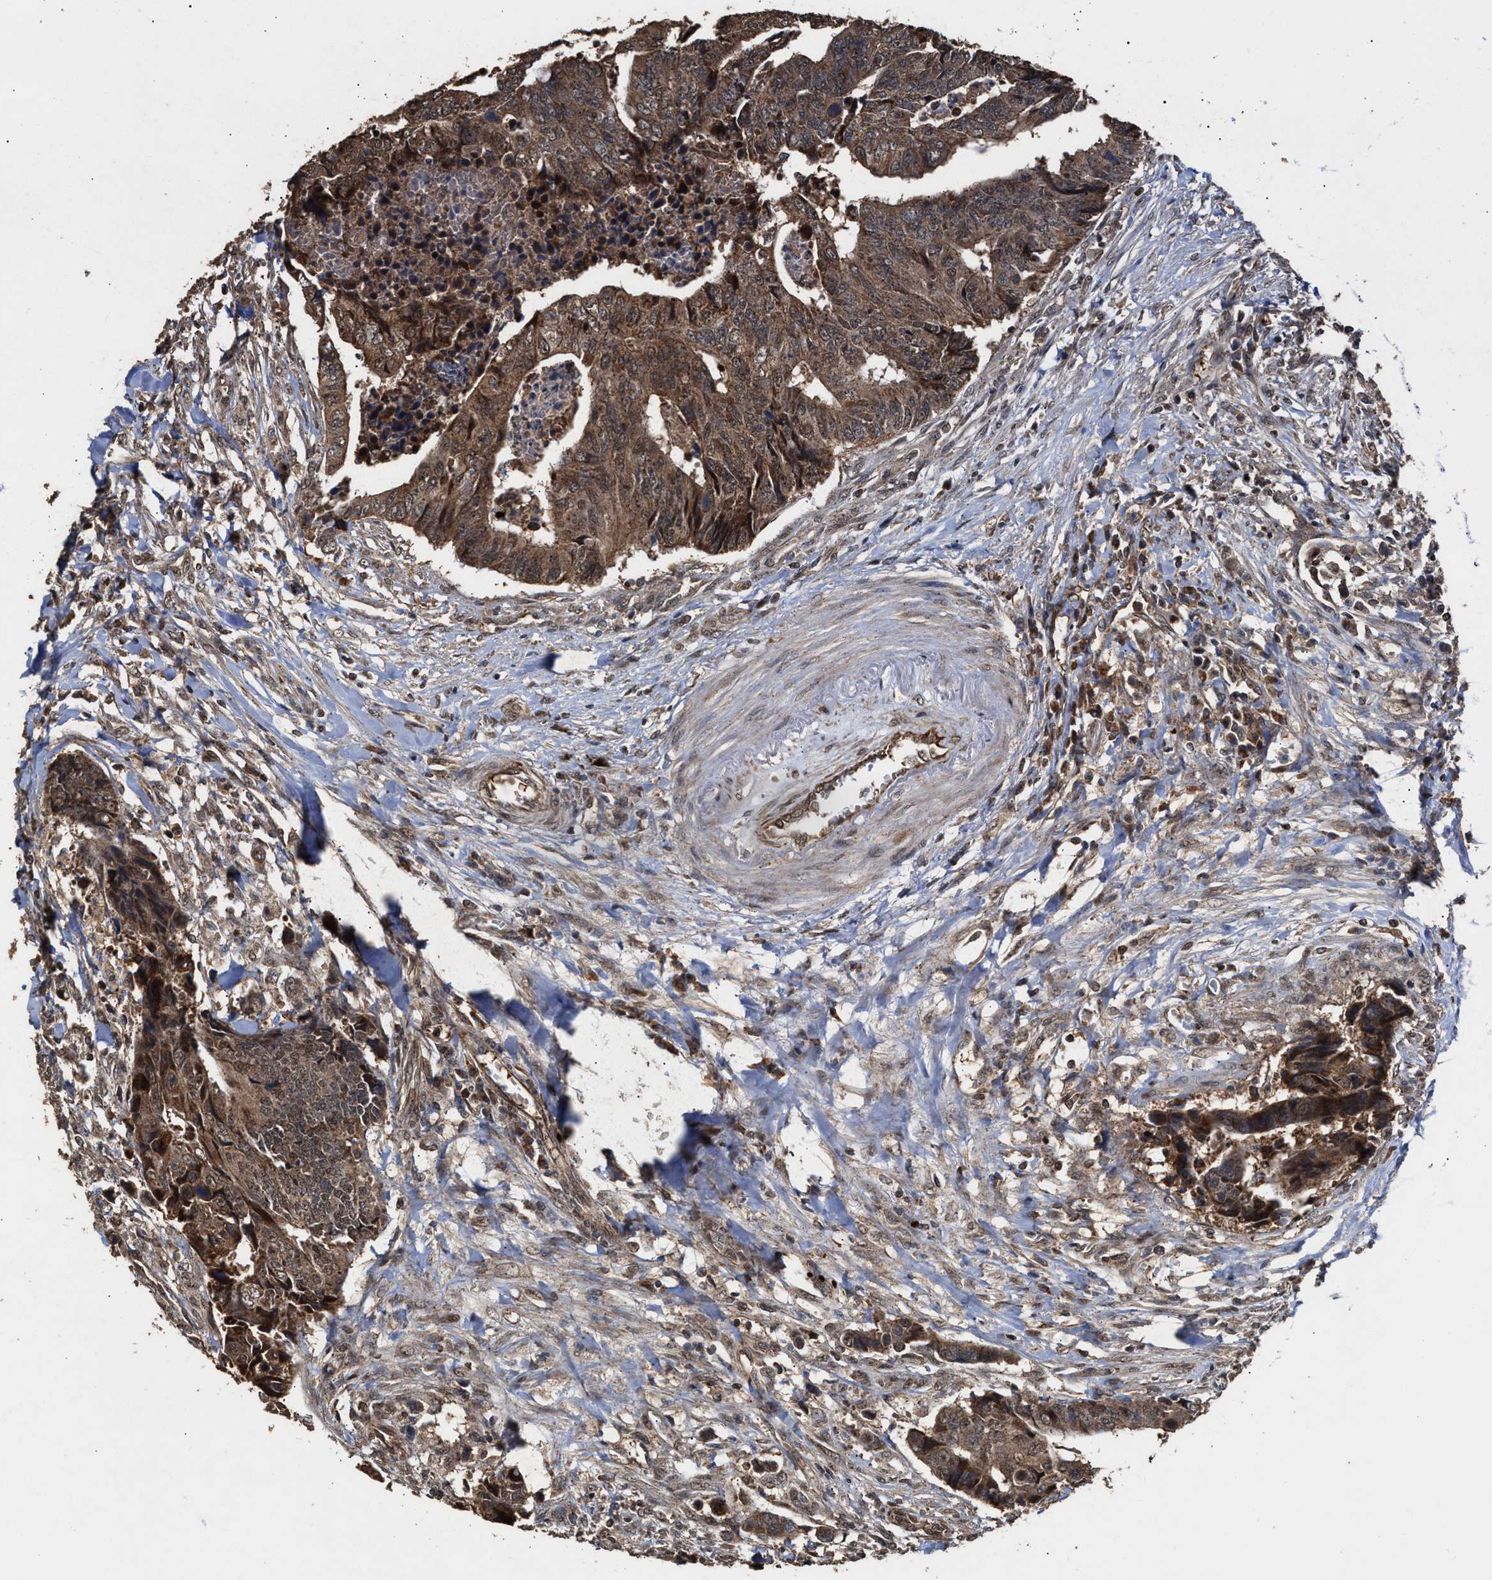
{"staining": {"intensity": "moderate", "quantity": ">75%", "location": "cytoplasmic/membranous"}, "tissue": "colorectal cancer", "cell_type": "Tumor cells", "image_type": "cancer", "snomed": [{"axis": "morphology", "description": "Adenocarcinoma, NOS"}, {"axis": "topography", "description": "Rectum"}], "caption": "A brown stain shows moderate cytoplasmic/membranous positivity of a protein in human adenocarcinoma (colorectal) tumor cells.", "gene": "ZNHIT6", "patient": {"sex": "male", "age": 84}}